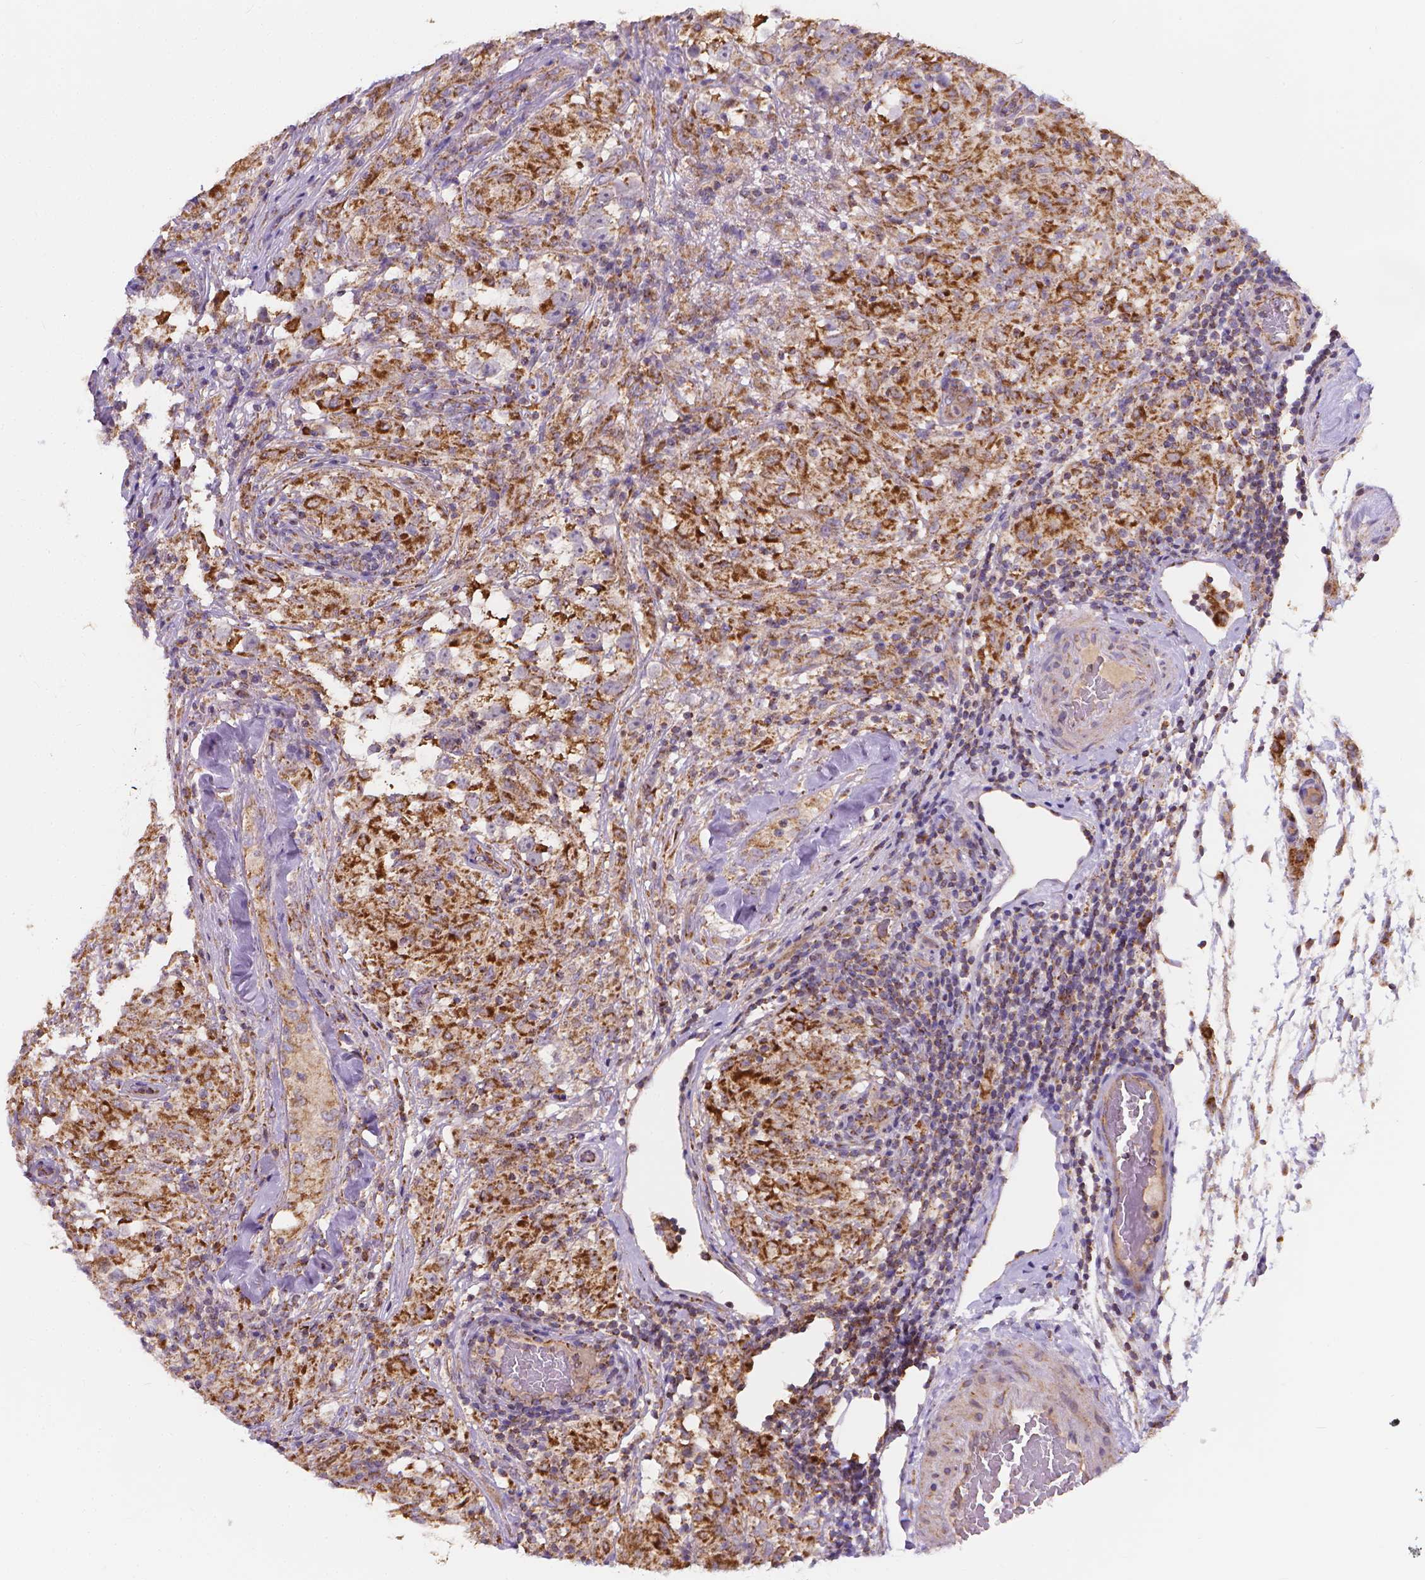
{"staining": {"intensity": "moderate", "quantity": ">75%", "location": "cytoplasmic/membranous"}, "tissue": "testis cancer", "cell_type": "Tumor cells", "image_type": "cancer", "snomed": [{"axis": "morphology", "description": "Seminoma, NOS"}, {"axis": "topography", "description": "Testis"}], "caption": "The micrograph displays immunohistochemical staining of testis cancer (seminoma). There is moderate cytoplasmic/membranous expression is present in approximately >75% of tumor cells. (DAB (3,3'-diaminobenzidine) = brown stain, brightfield microscopy at high magnification).", "gene": "SNCAIP", "patient": {"sex": "male", "age": 46}}